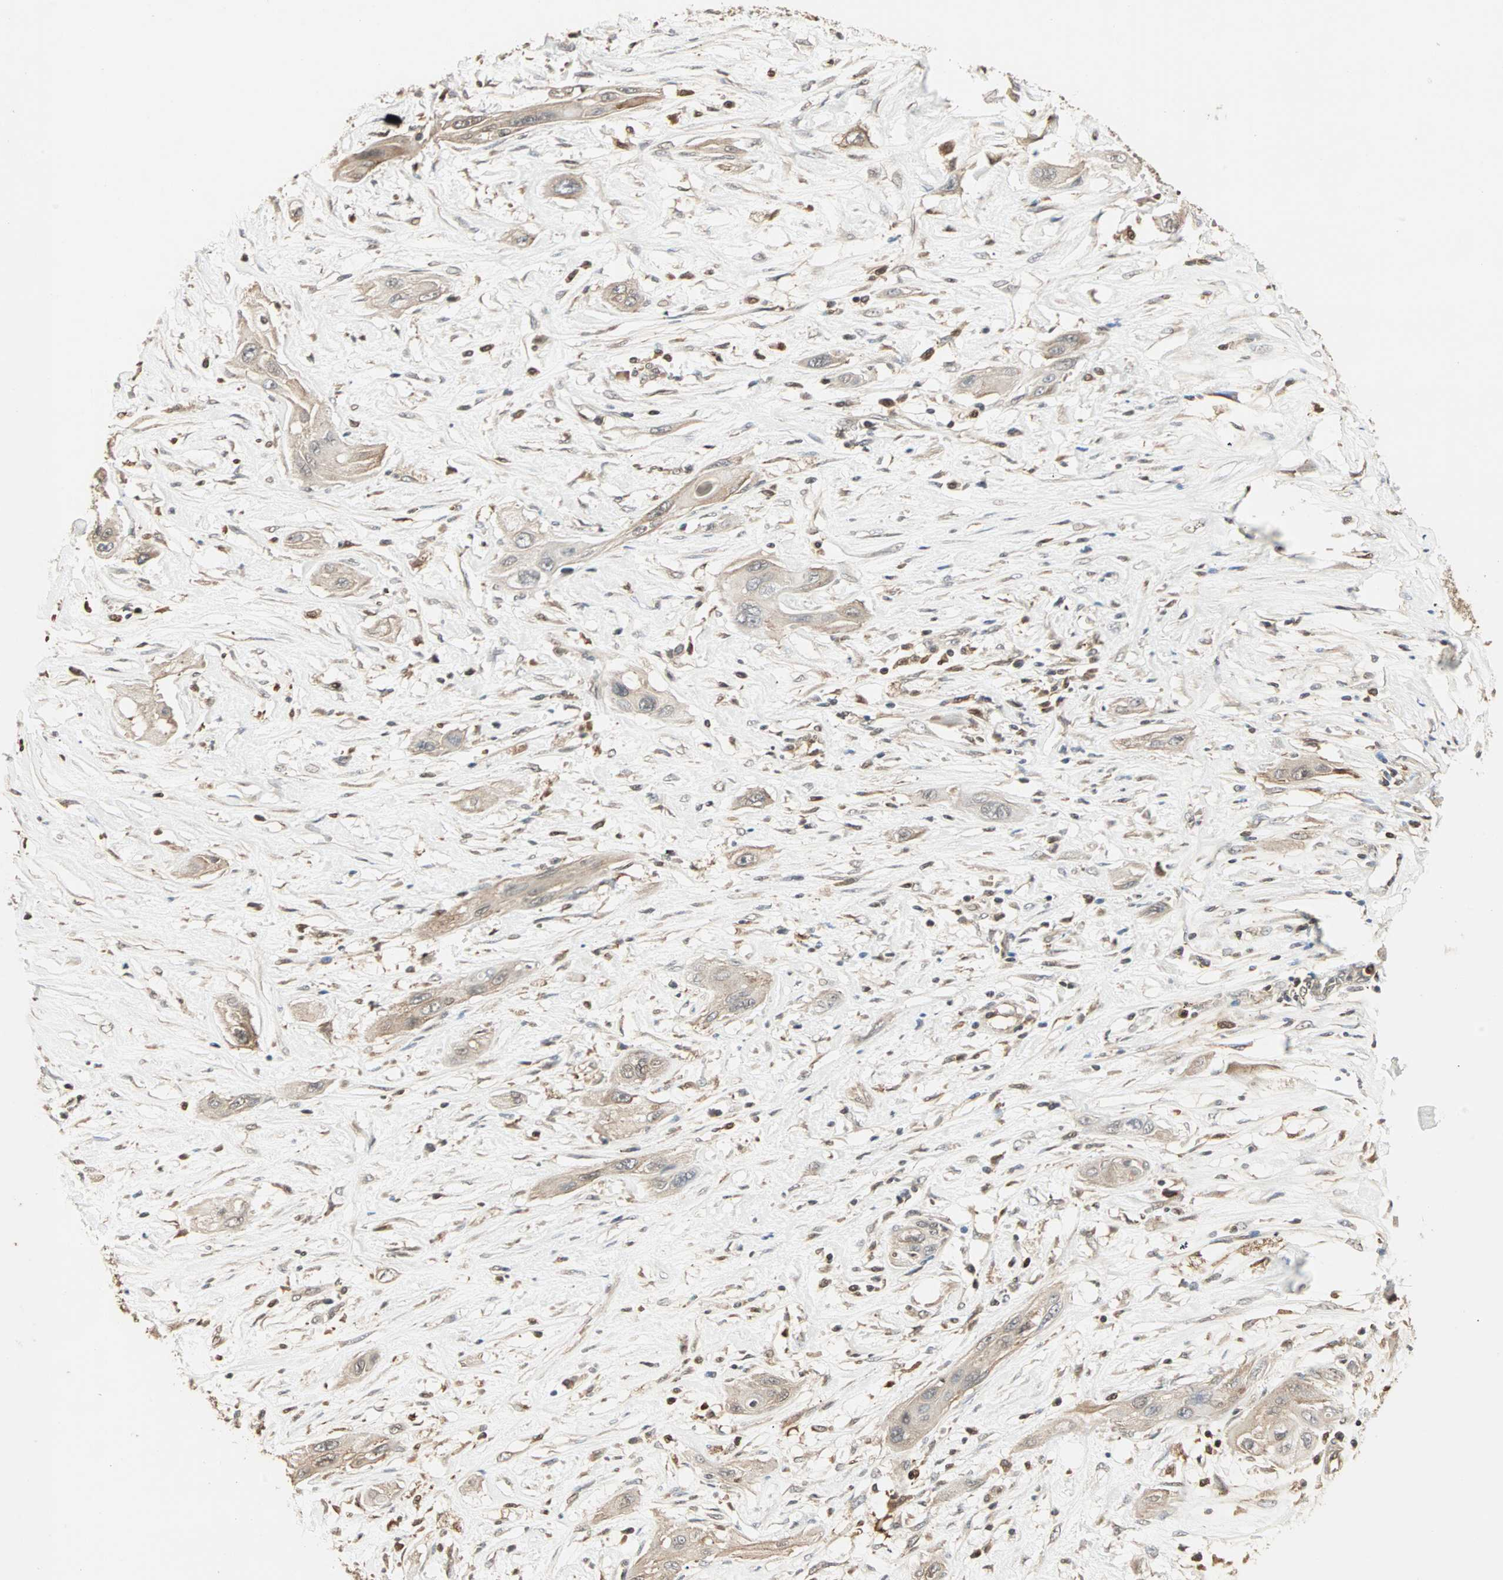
{"staining": {"intensity": "weak", "quantity": ">75%", "location": "cytoplasmic/membranous"}, "tissue": "lung cancer", "cell_type": "Tumor cells", "image_type": "cancer", "snomed": [{"axis": "morphology", "description": "Squamous cell carcinoma, NOS"}, {"axis": "topography", "description": "Lung"}], "caption": "Immunohistochemistry (IHC) (DAB) staining of lung cancer (squamous cell carcinoma) reveals weak cytoplasmic/membranous protein expression in about >75% of tumor cells.", "gene": "DRG2", "patient": {"sex": "female", "age": 47}}